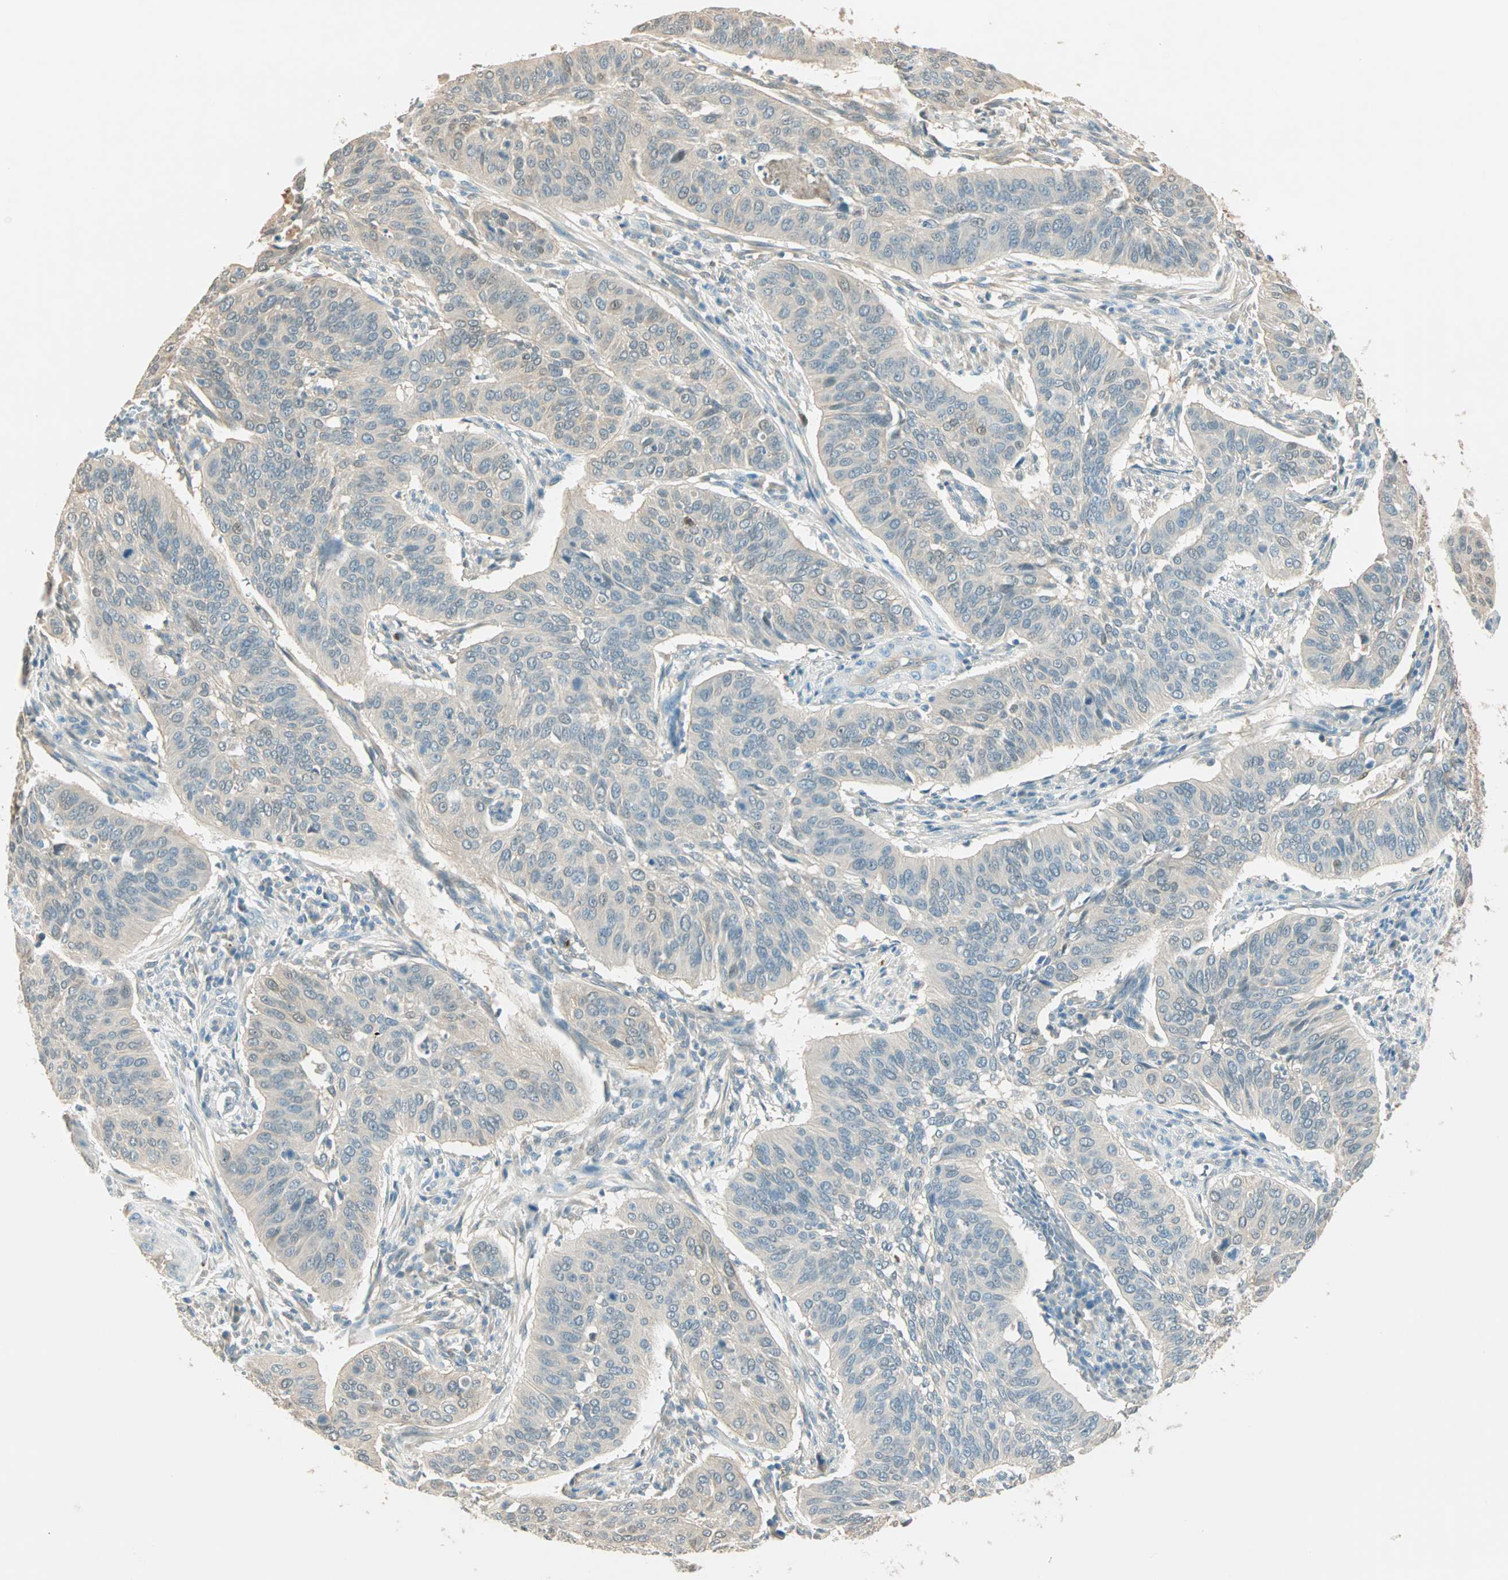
{"staining": {"intensity": "weak", "quantity": "25%-75%", "location": "cytoplasmic/membranous,nuclear"}, "tissue": "cervical cancer", "cell_type": "Tumor cells", "image_type": "cancer", "snomed": [{"axis": "morphology", "description": "Squamous cell carcinoma, NOS"}, {"axis": "topography", "description": "Cervix"}], "caption": "The image demonstrates staining of cervical squamous cell carcinoma, revealing weak cytoplasmic/membranous and nuclear protein positivity (brown color) within tumor cells.", "gene": "S100A1", "patient": {"sex": "female", "age": 39}}